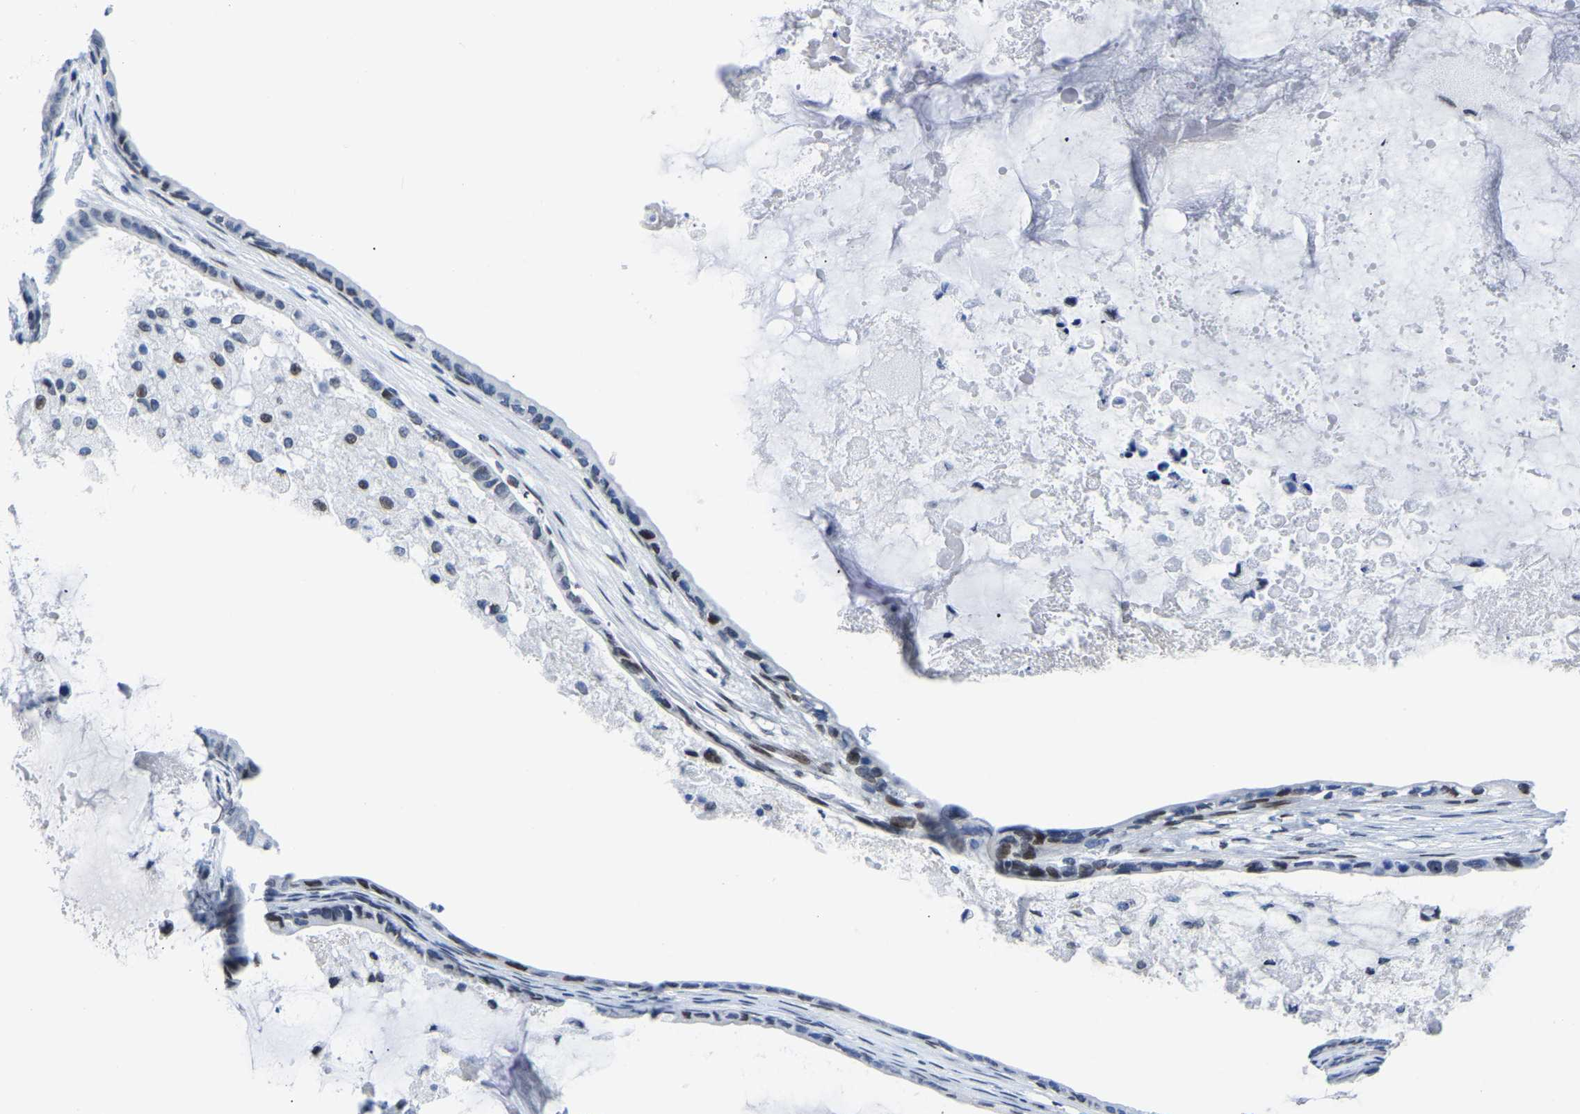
{"staining": {"intensity": "weak", "quantity": "25%-75%", "location": "nuclear"}, "tissue": "ovarian cancer", "cell_type": "Tumor cells", "image_type": "cancer", "snomed": [{"axis": "morphology", "description": "Cystadenocarcinoma, mucinous, NOS"}, {"axis": "topography", "description": "Ovary"}], "caption": "This is a micrograph of immunohistochemistry staining of mucinous cystadenocarcinoma (ovarian), which shows weak staining in the nuclear of tumor cells.", "gene": "UPK3A", "patient": {"sex": "female", "age": 80}}